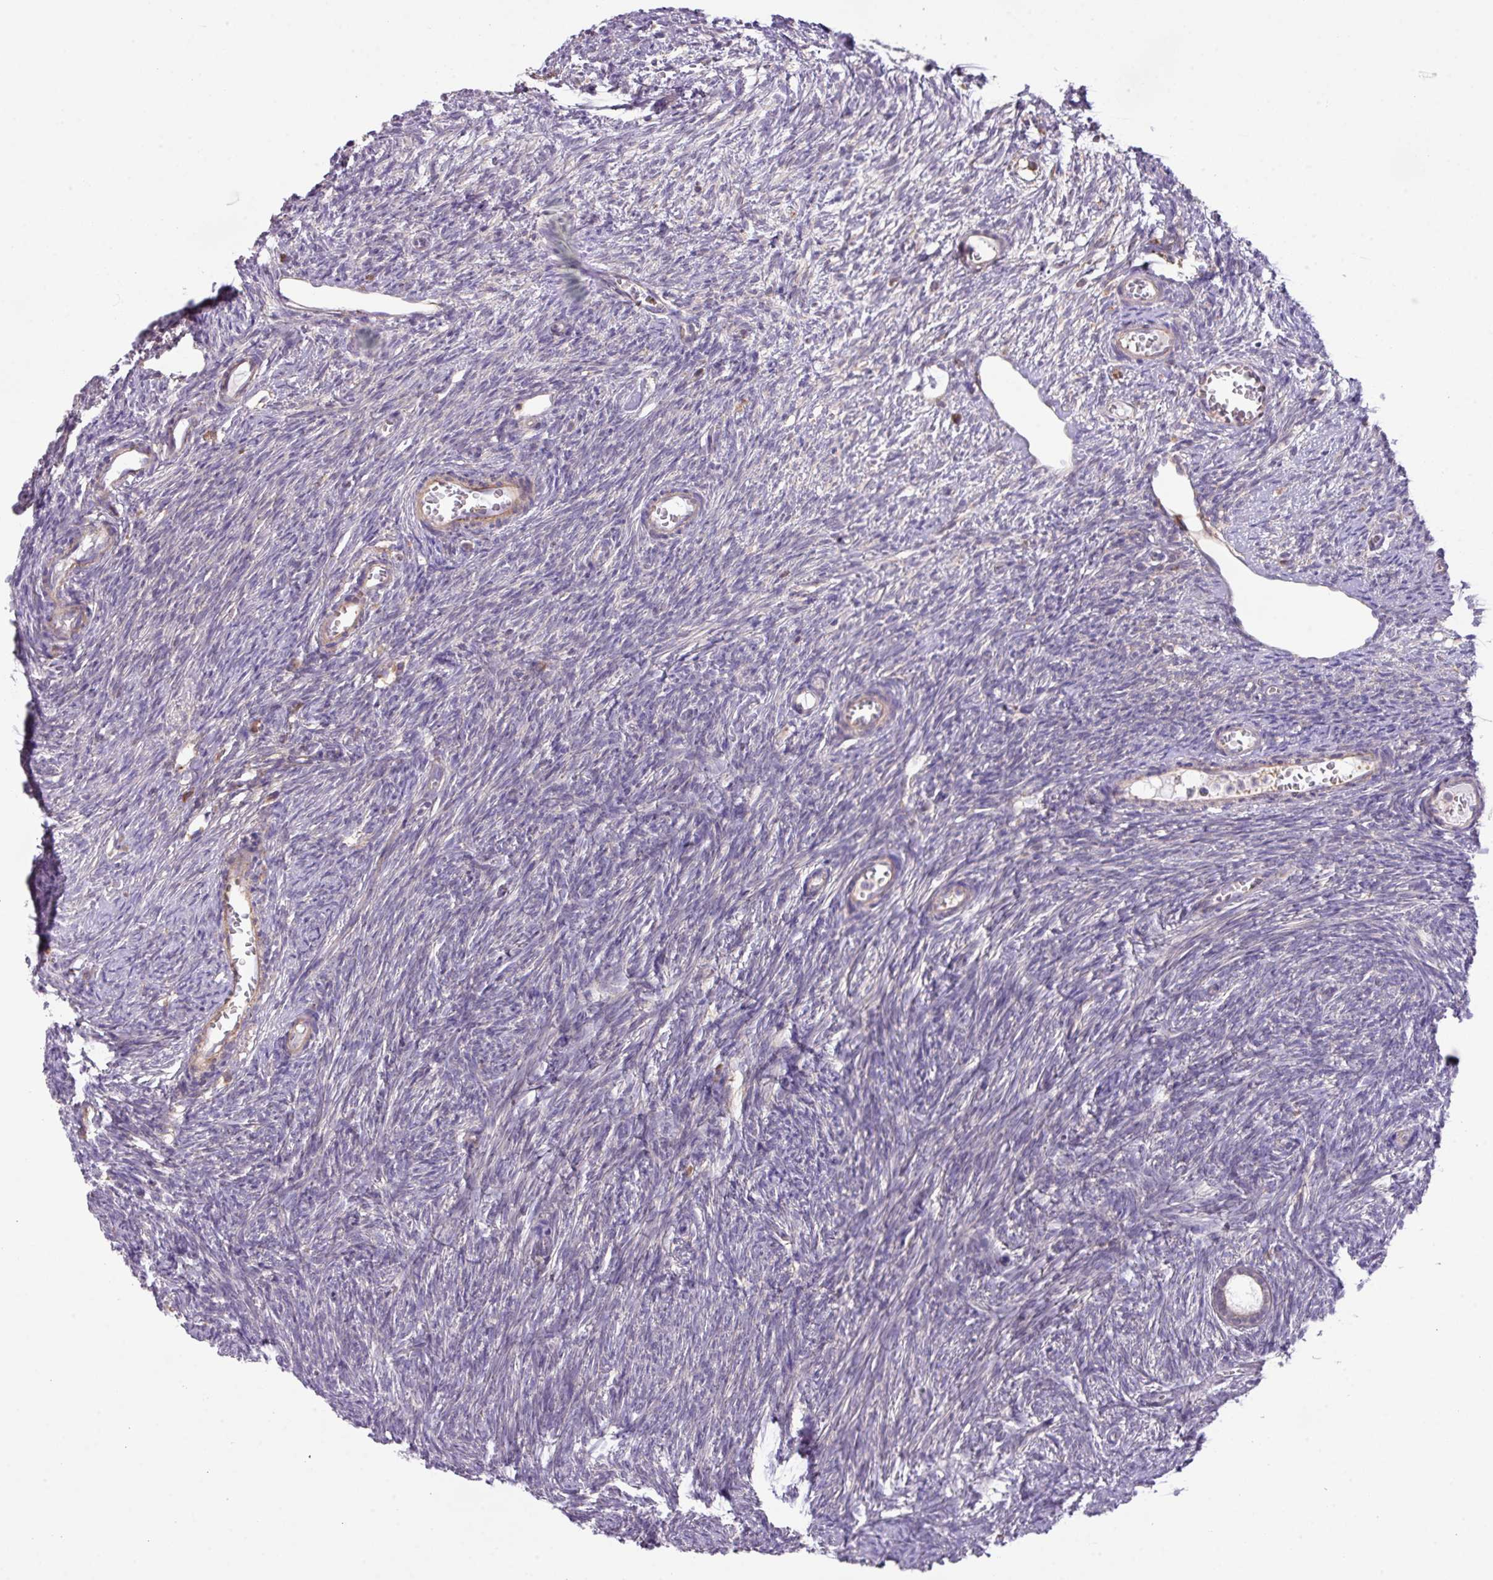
{"staining": {"intensity": "negative", "quantity": "none", "location": "none"}, "tissue": "ovary", "cell_type": "Follicle cells", "image_type": "normal", "snomed": [{"axis": "morphology", "description": "Normal tissue, NOS"}, {"axis": "topography", "description": "Ovary"}], "caption": "Immunohistochemical staining of normal human ovary shows no significant positivity in follicle cells. (DAB (3,3'-diaminobenzidine) immunohistochemistry visualized using brightfield microscopy, high magnification).", "gene": "LRRC41", "patient": {"sex": "female", "age": 44}}